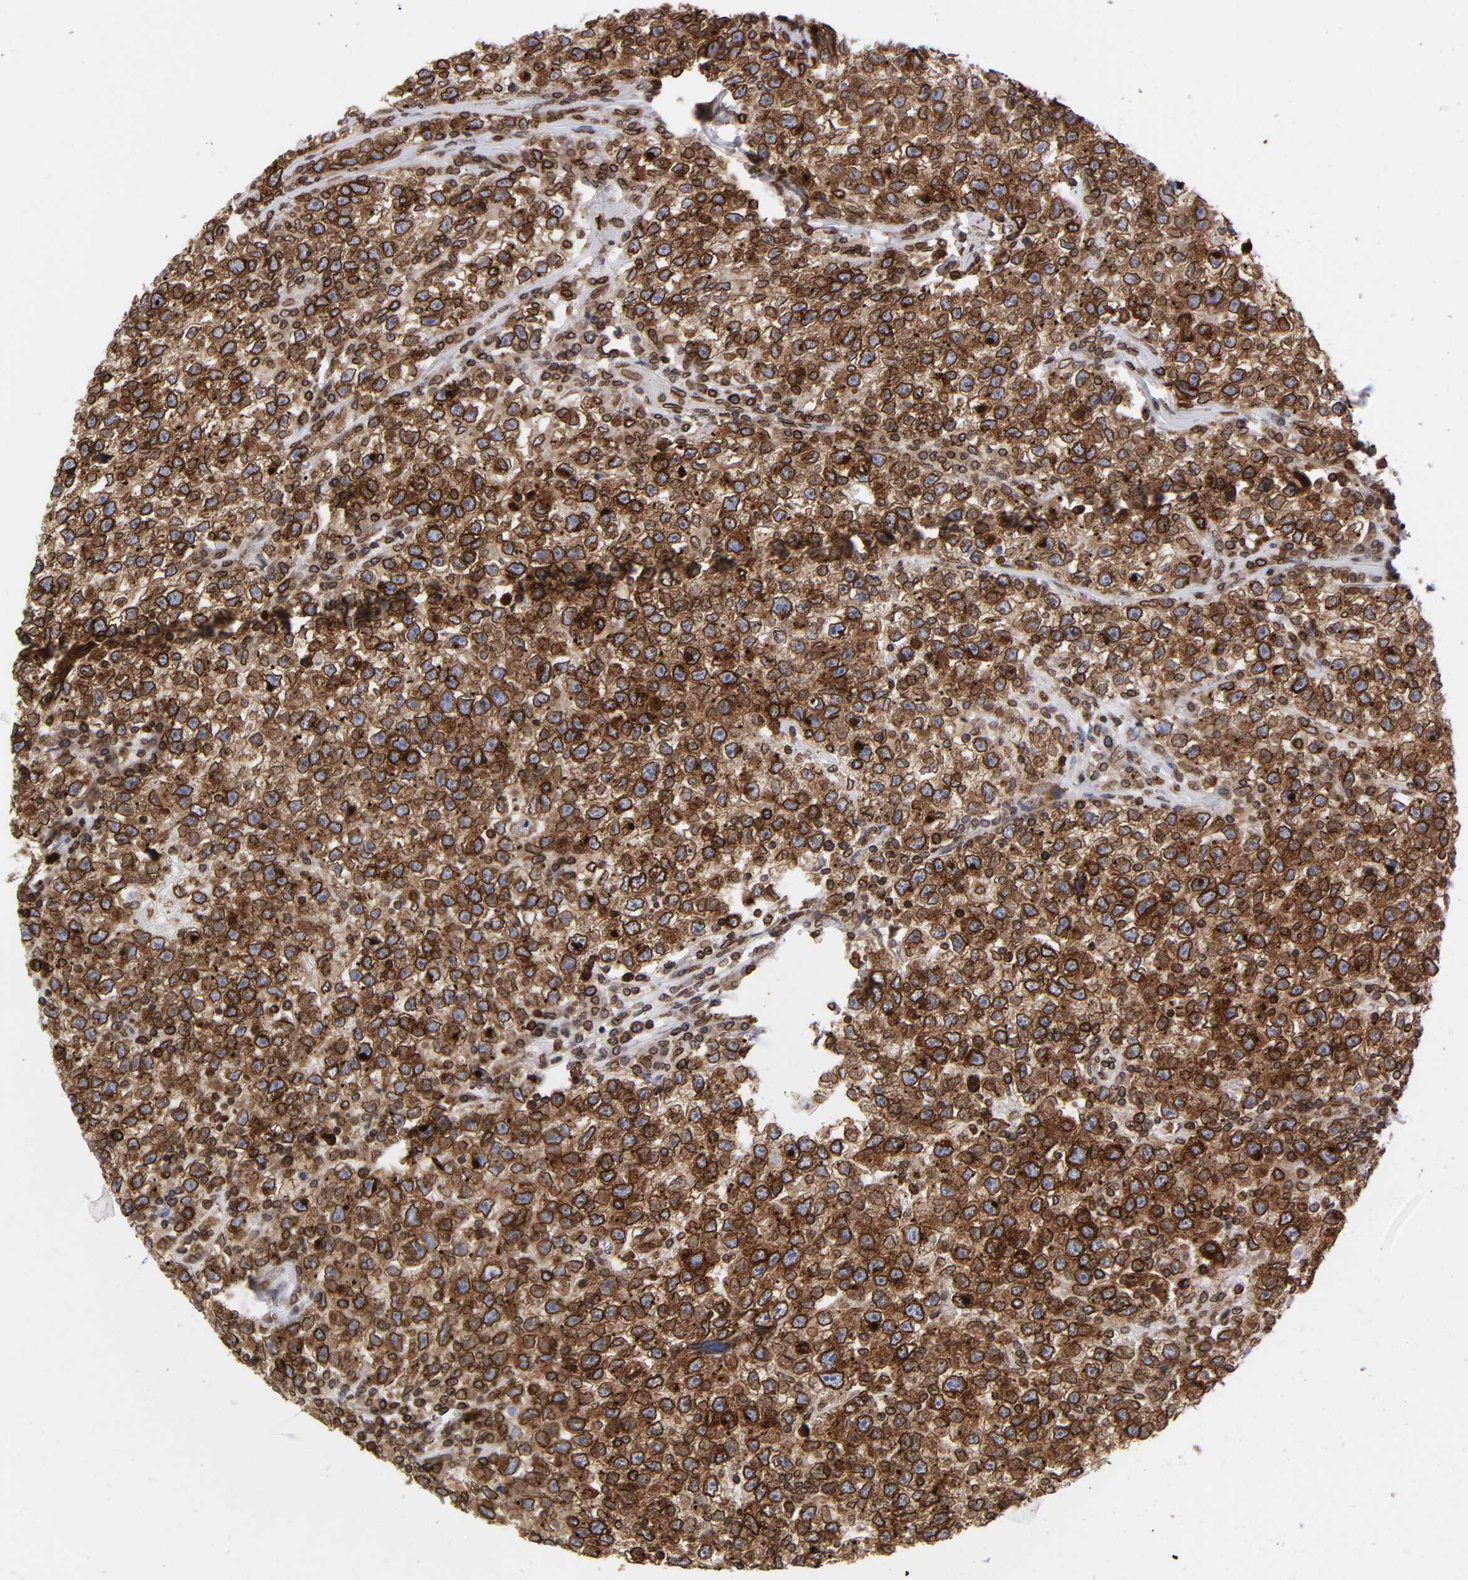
{"staining": {"intensity": "strong", "quantity": ">75%", "location": "cytoplasmic/membranous,nuclear"}, "tissue": "testis cancer", "cell_type": "Tumor cells", "image_type": "cancer", "snomed": [{"axis": "morphology", "description": "Seminoma, NOS"}, {"axis": "topography", "description": "Testis"}], "caption": "Brown immunohistochemical staining in testis seminoma shows strong cytoplasmic/membranous and nuclear positivity in approximately >75% of tumor cells. The protein of interest is shown in brown color, while the nuclei are stained blue.", "gene": "RANGAP1", "patient": {"sex": "male", "age": 22}}